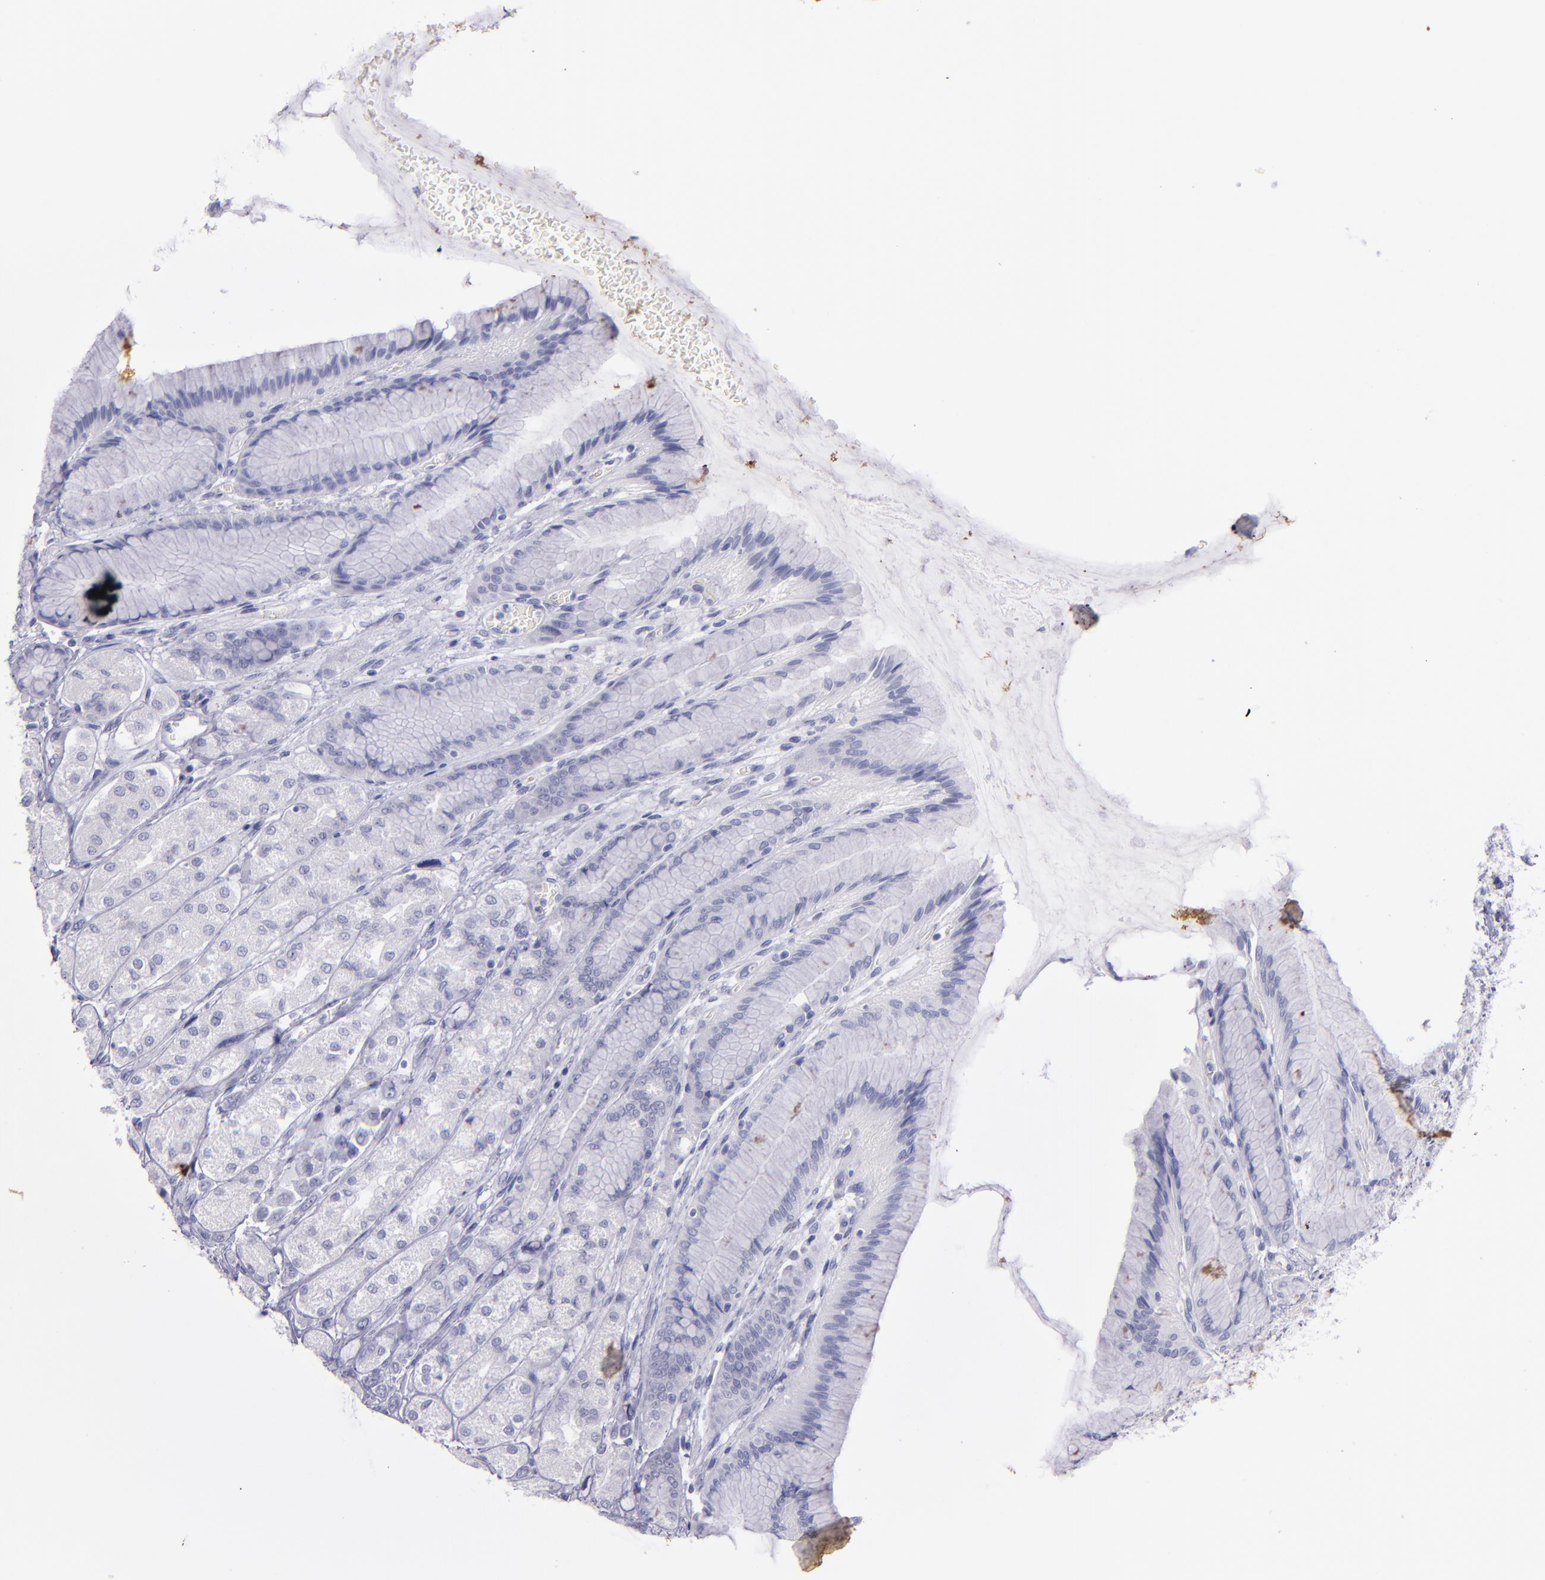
{"staining": {"intensity": "negative", "quantity": "none", "location": "none"}, "tissue": "stomach", "cell_type": "Glandular cells", "image_type": "normal", "snomed": [{"axis": "morphology", "description": "Normal tissue, NOS"}, {"axis": "morphology", "description": "Adenocarcinoma, NOS"}, {"axis": "topography", "description": "Stomach"}, {"axis": "topography", "description": "Stomach, lower"}], "caption": "Immunohistochemistry image of unremarkable human stomach stained for a protein (brown), which demonstrates no staining in glandular cells.", "gene": "TNNT3", "patient": {"sex": "female", "age": 65}}